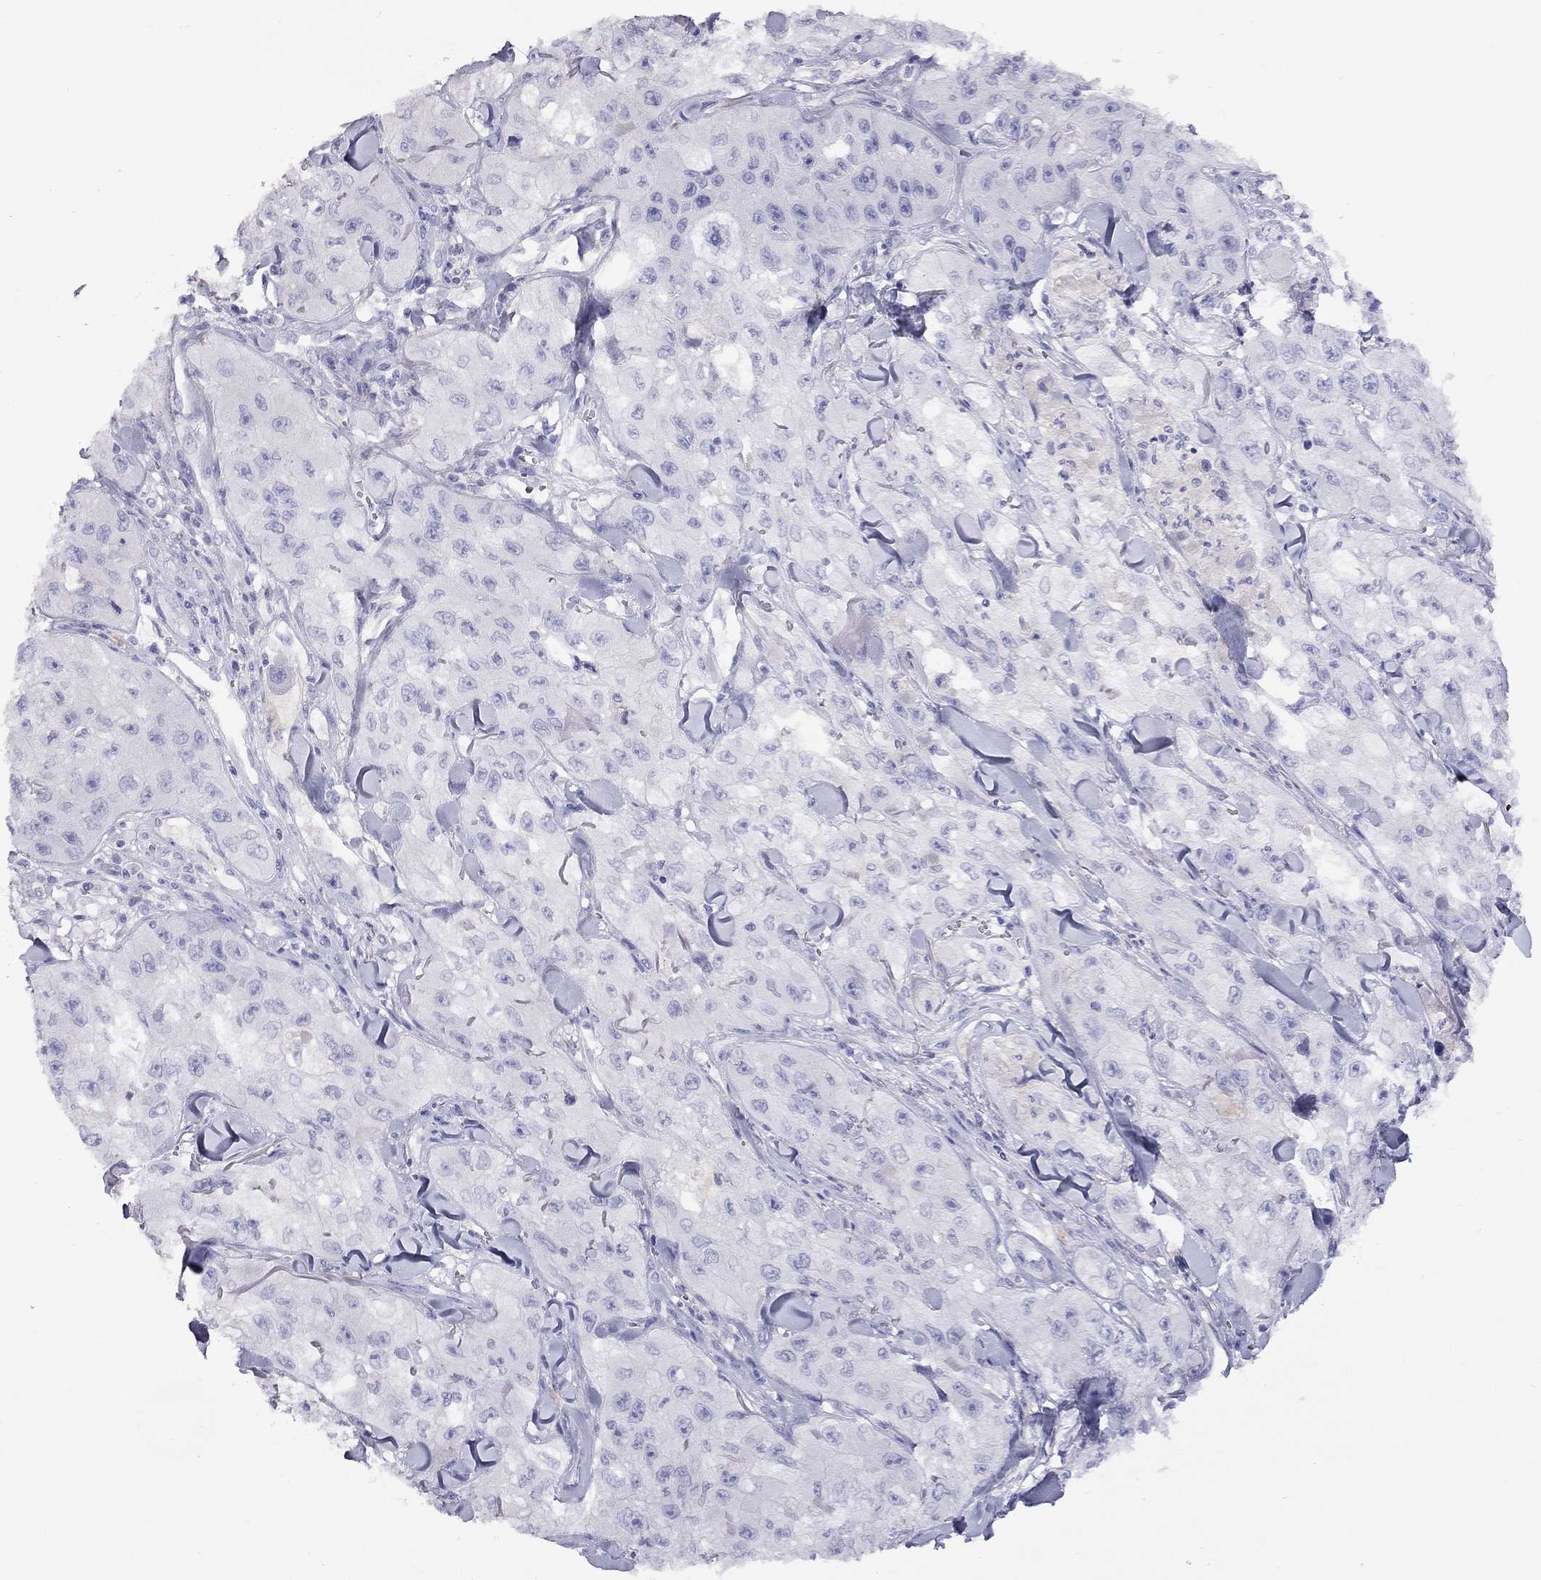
{"staining": {"intensity": "negative", "quantity": "none", "location": "none"}, "tissue": "skin cancer", "cell_type": "Tumor cells", "image_type": "cancer", "snomed": [{"axis": "morphology", "description": "Squamous cell carcinoma, NOS"}, {"axis": "topography", "description": "Skin"}, {"axis": "topography", "description": "Subcutis"}], "caption": "The histopathology image reveals no staining of tumor cells in squamous cell carcinoma (skin).", "gene": "CPNE4", "patient": {"sex": "male", "age": 73}}